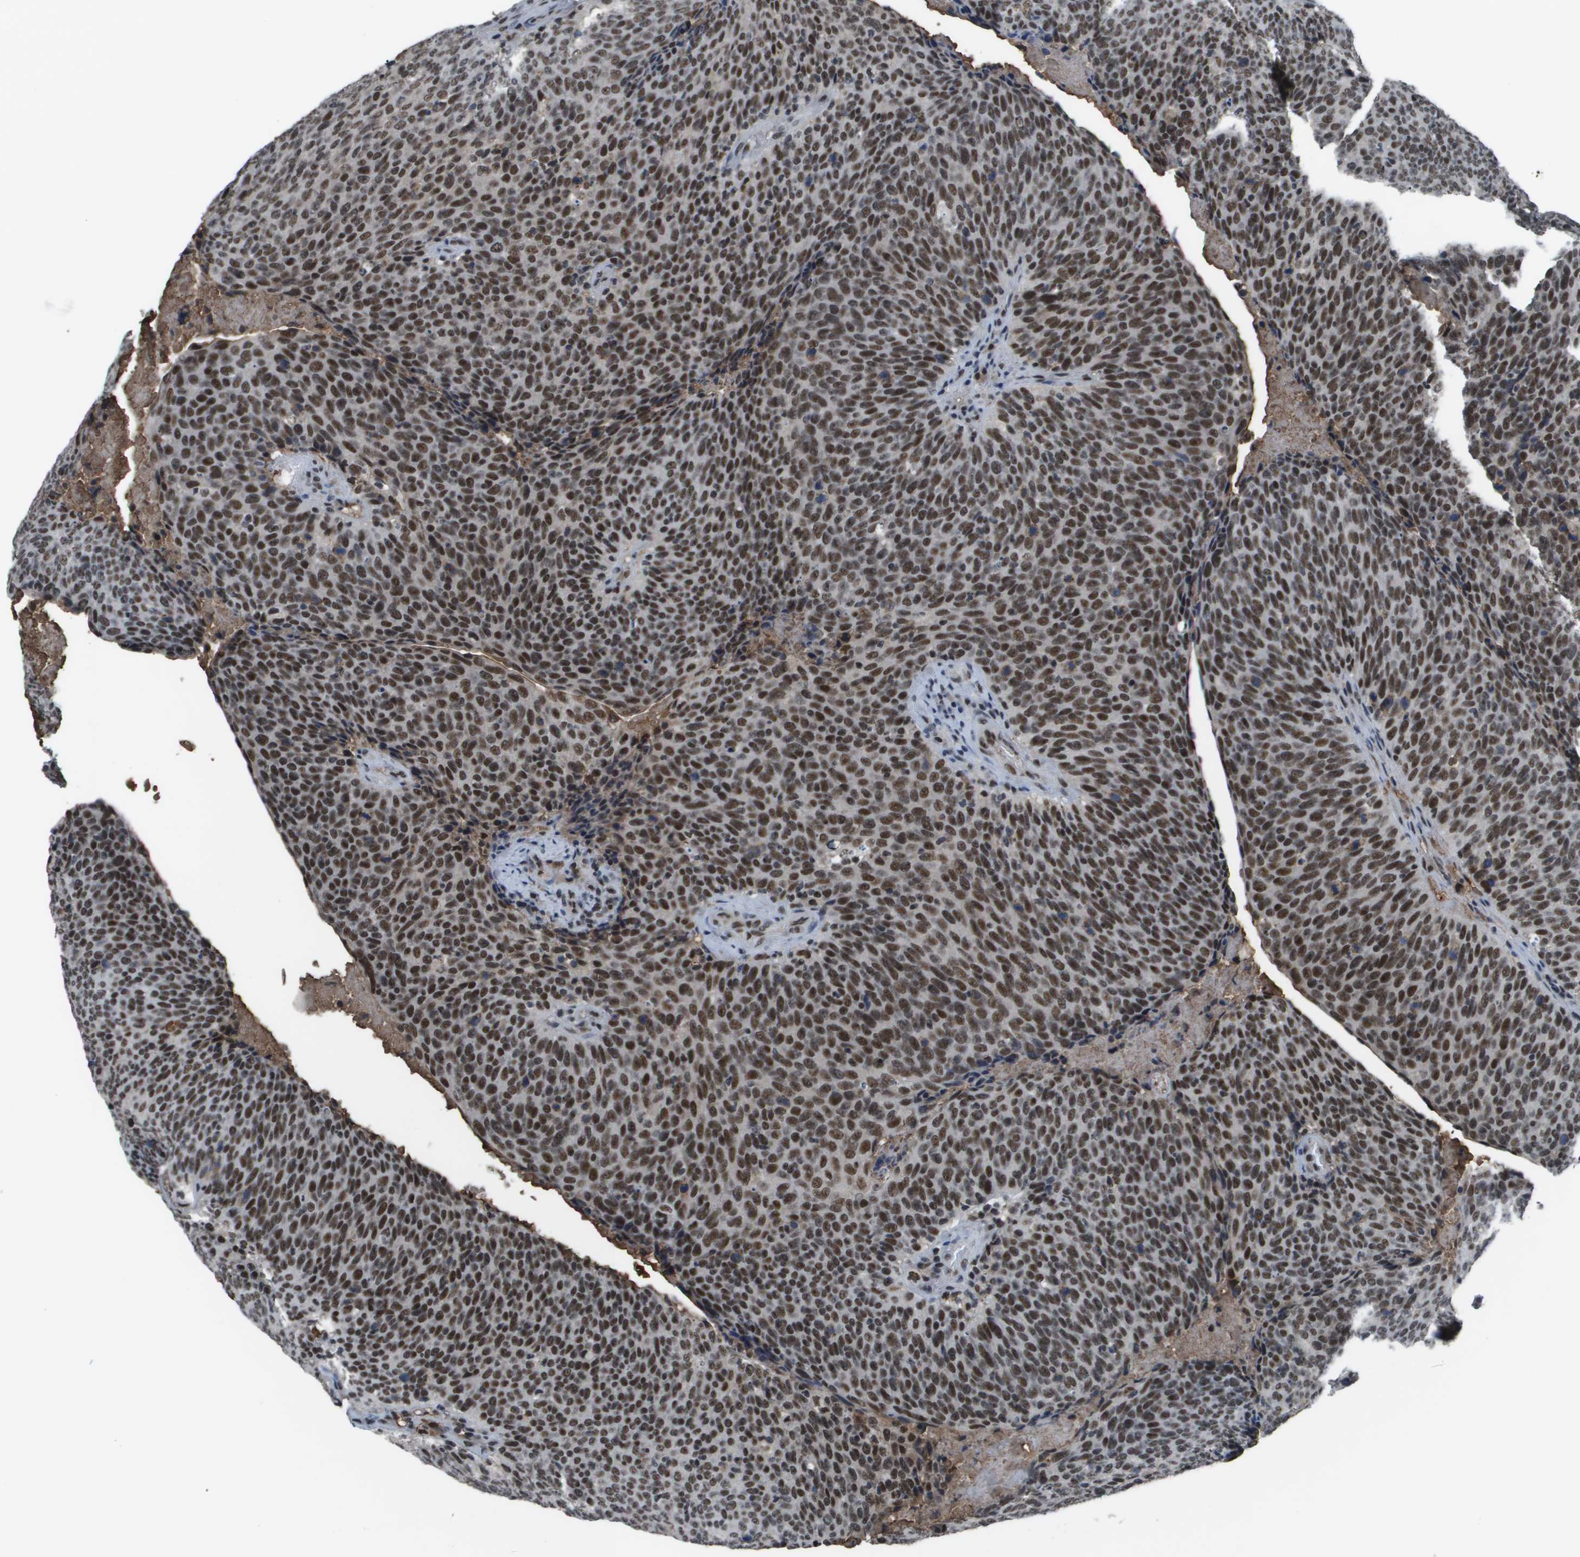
{"staining": {"intensity": "strong", "quantity": ">75%", "location": "nuclear"}, "tissue": "head and neck cancer", "cell_type": "Tumor cells", "image_type": "cancer", "snomed": [{"axis": "morphology", "description": "Squamous cell carcinoma, NOS"}, {"axis": "morphology", "description": "Squamous cell carcinoma, metastatic, NOS"}, {"axis": "topography", "description": "Lymph node"}, {"axis": "topography", "description": "Head-Neck"}], "caption": "A high-resolution photomicrograph shows immunohistochemistry staining of metastatic squamous cell carcinoma (head and neck), which reveals strong nuclear expression in about >75% of tumor cells.", "gene": "THRAP3", "patient": {"sex": "male", "age": 62}}